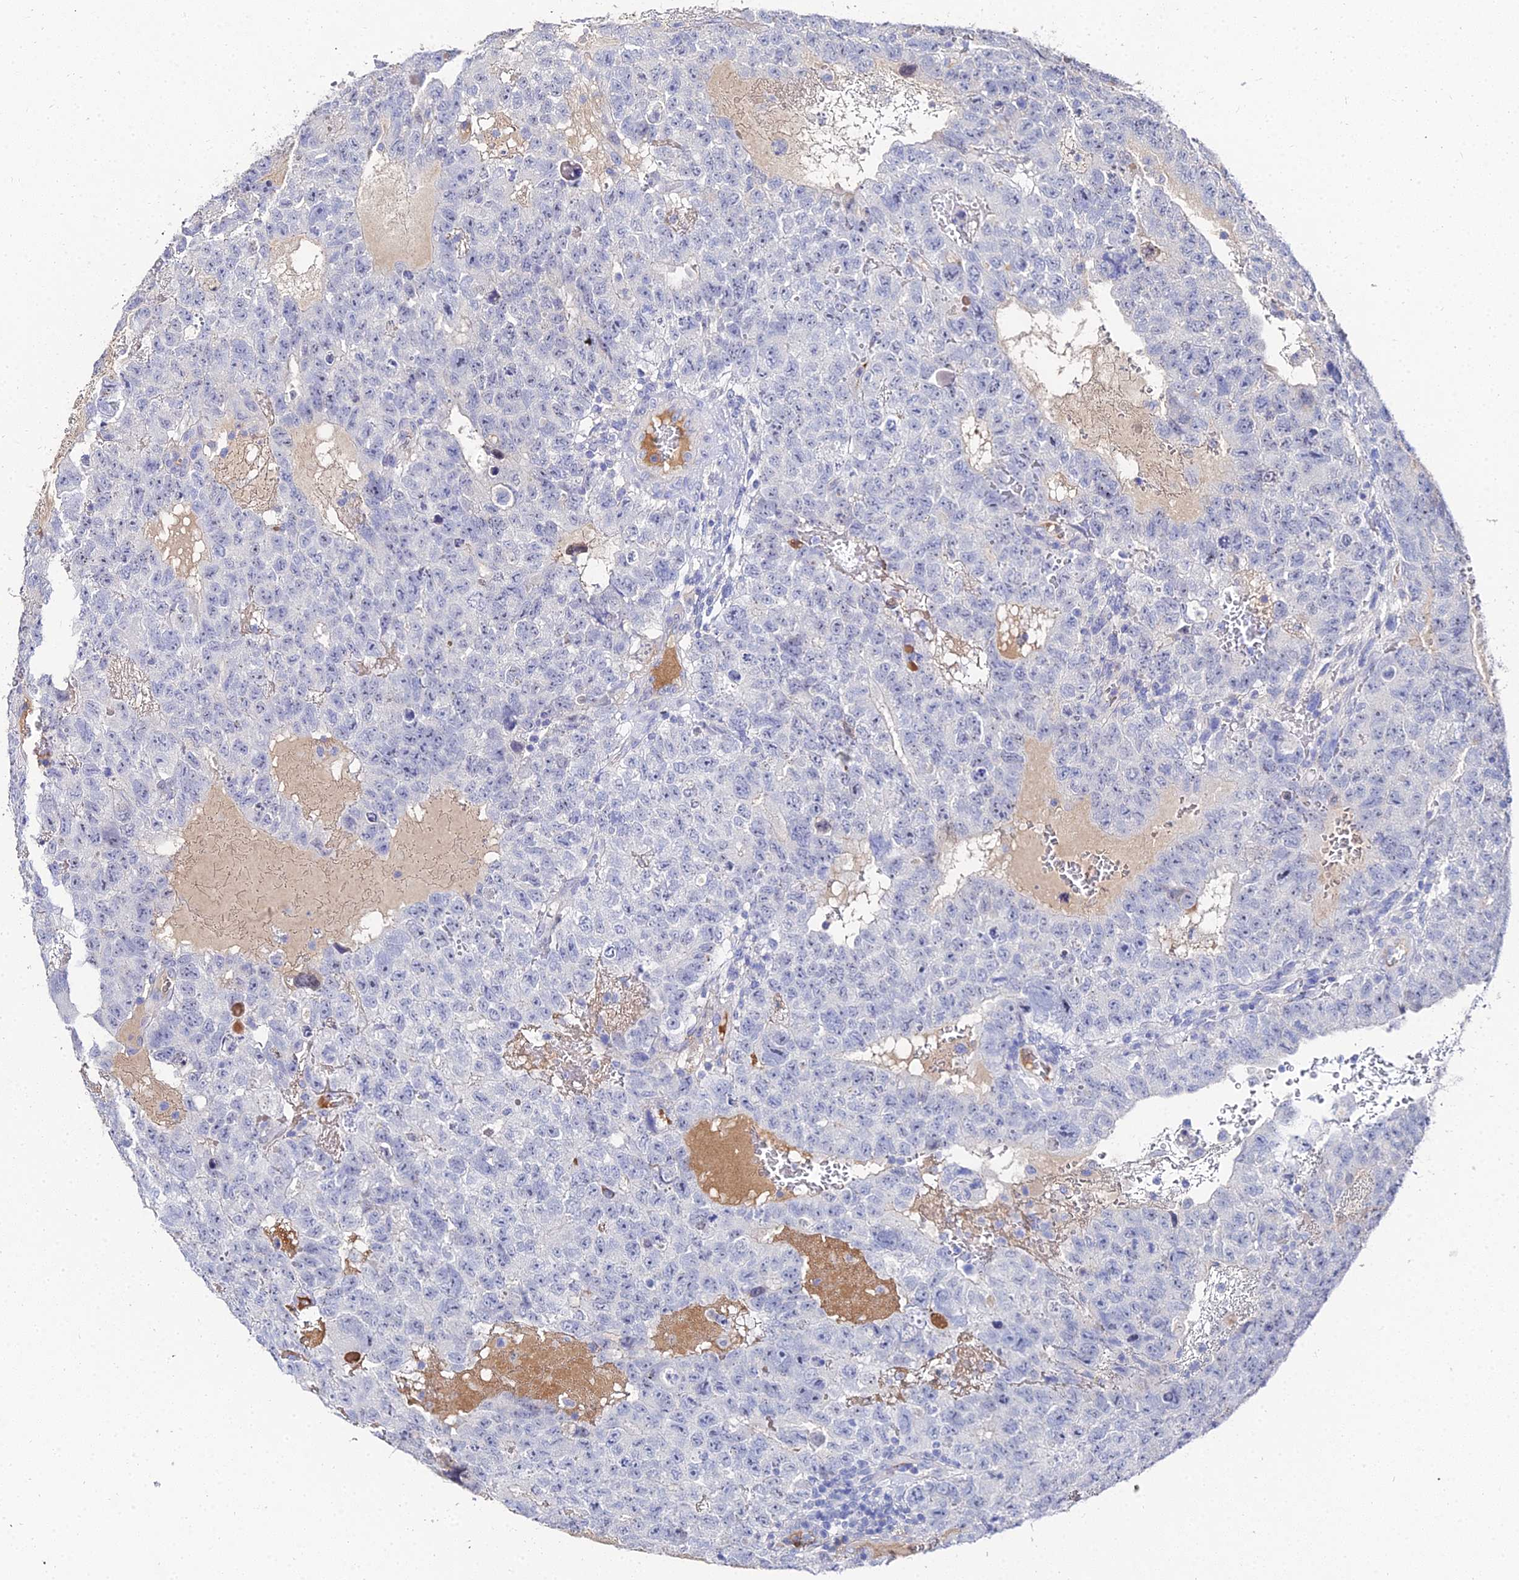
{"staining": {"intensity": "negative", "quantity": "none", "location": "none"}, "tissue": "testis cancer", "cell_type": "Tumor cells", "image_type": "cancer", "snomed": [{"axis": "morphology", "description": "Carcinoma, Embryonal, NOS"}, {"axis": "topography", "description": "Testis"}], "caption": "Tumor cells show no significant protein positivity in testis cancer (embryonal carcinoma).", "gene": "KRT17", "patient": {"sex": "male", "age": 26}}